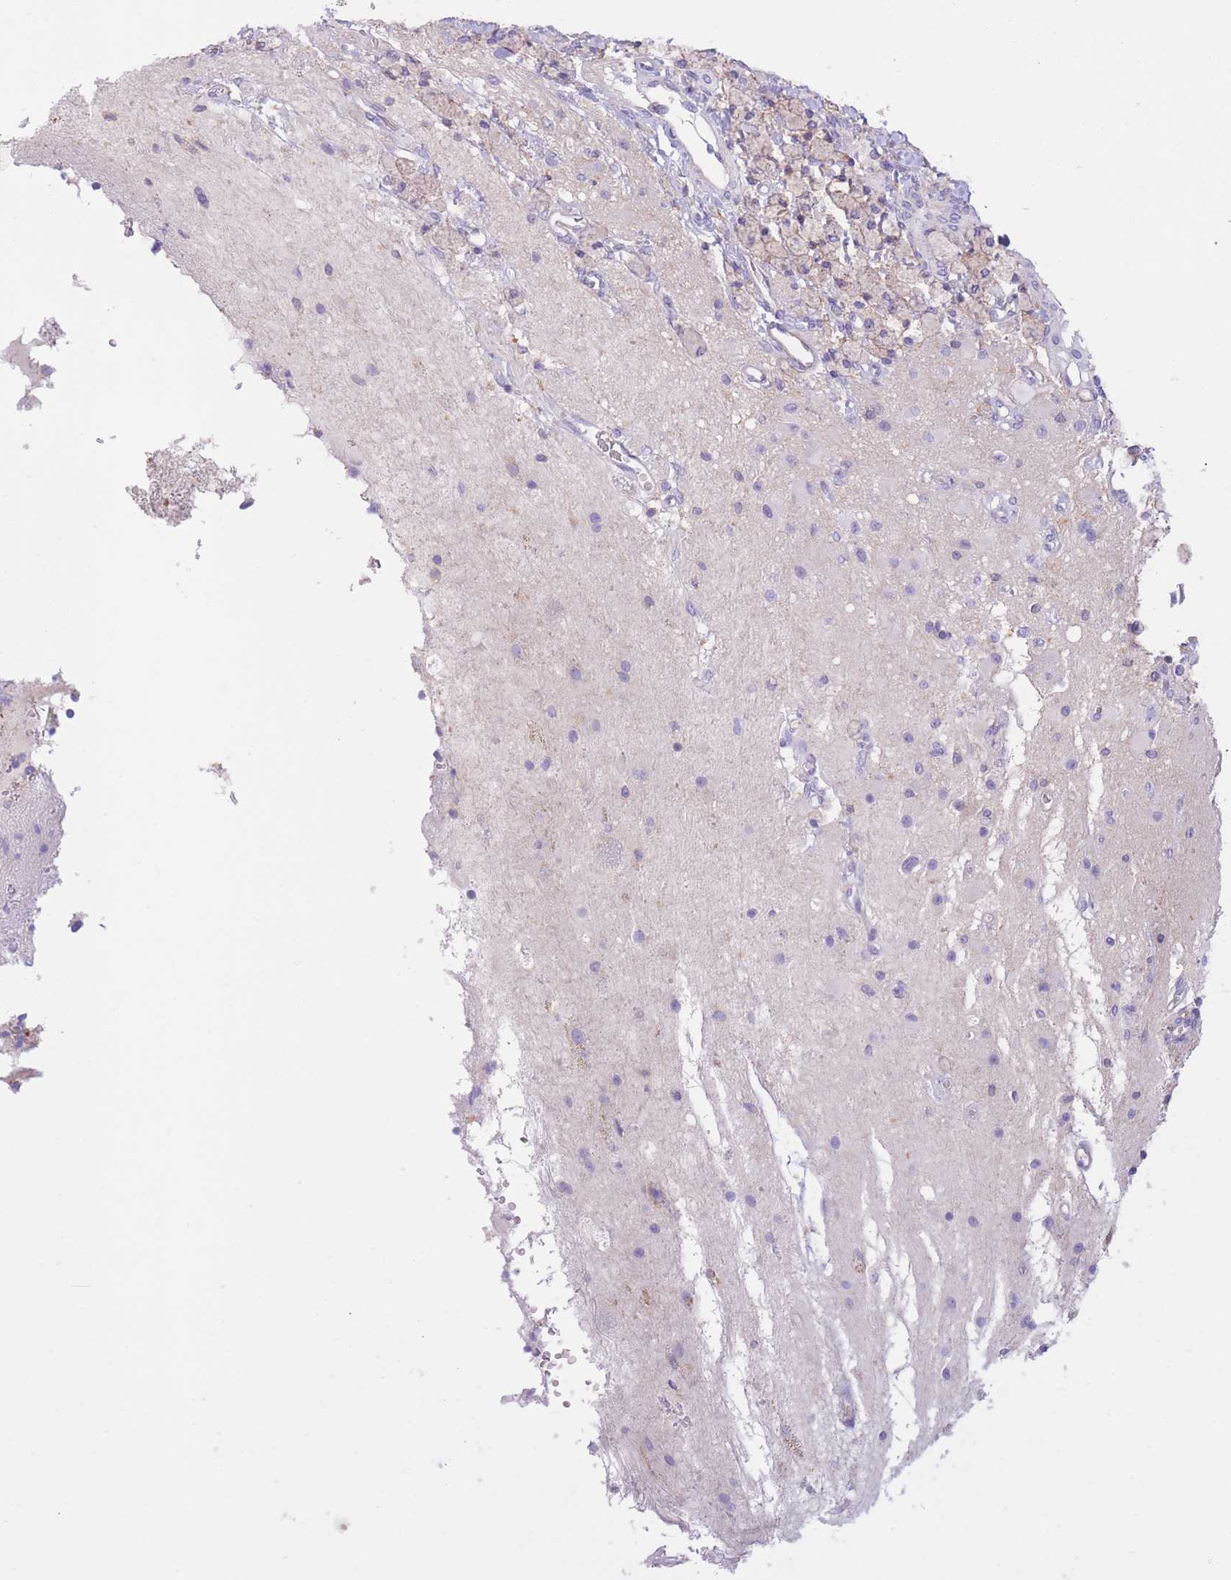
{"staining": {"intensity": "negative", "quantity": "none", "location": "none"}, "tissue": "glioma", "cell_type": "Tumor cells", "image_type": "cancer", "snomed": [{"axis": "morphology", "description": "Glioma, malignant, High grade"}, {"axis": "topography", "description": "Brain"}], "caption": "Tumor cells show no significant protein positivity in glioma.", "gene": "PDHA1", "patient": {"sex": "male", "age": 34}}